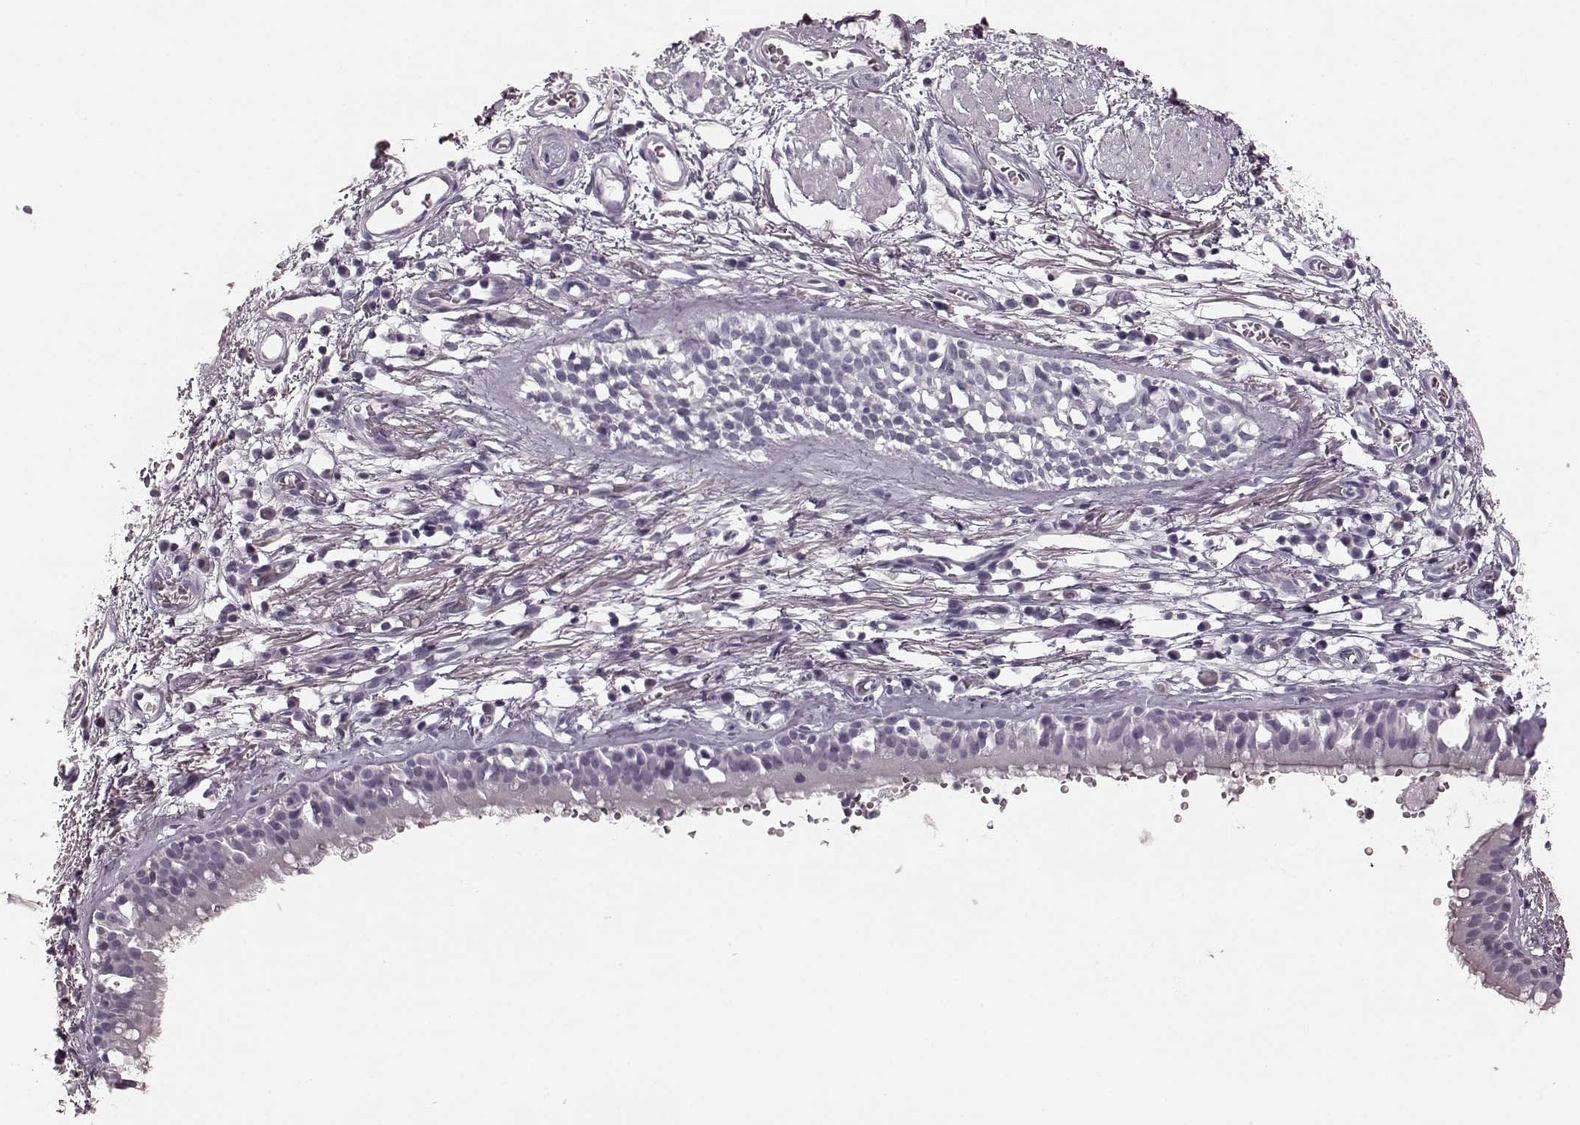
{"staining": {"intensity": "negative", "quantity": "none", "location": "none"}, "tissue": "adipose tissue", "cell_type": "Adipocytes", "image_type": "normal", "snomed": [{"axis": "morphology", "description": "Normal tissue, NOS"}, {"axis": "topography", "description": "Cartilage tissue"}, {"axis": "topography", "description": "Bronchus"}], "caption": "Adipocytes show no significant protein staining in unremarkable adipose tissue.", "gene": "TRPM1", "patient": {"sex": "male", "age": 58}}